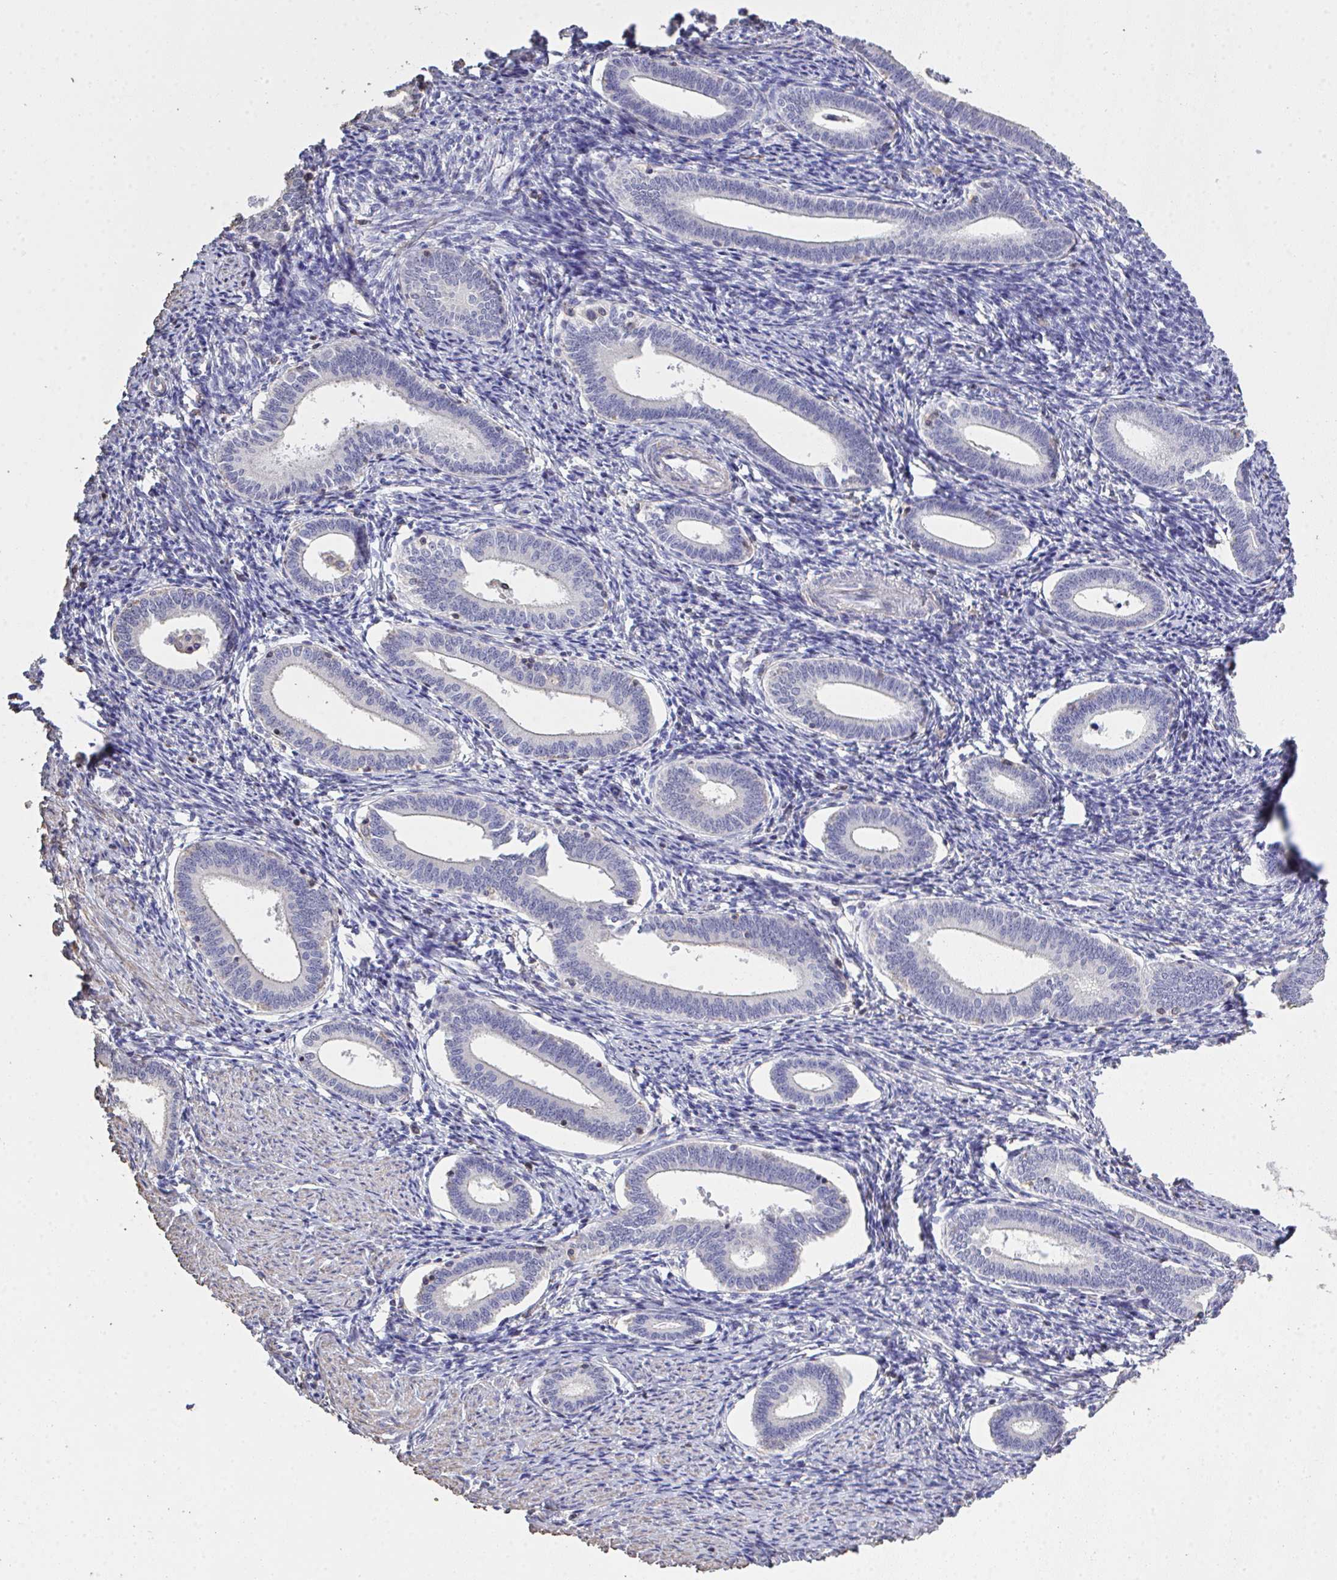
{"staining": {"intensity": "negative", "quantity": "none", "location": "none"}, "tissue": "endometrium", "cell_type": "Cells in endometrial stroma", "image_type": "normal", "snomed": [{"axis": "morphology", "description": "Normal tissue, NOS"}, {"axis": "topography", "description": "Endometrium"}], "caption": "This photomicrograph is of normal endometrium stained with immunohistochemistry (IHC) to label a protein in brown with the nuclei are counter-stained blue. There is no staining in cells in endometrial stroma.", "gene": "IL23R", "patient": {"sex": "female", "age": 41}}